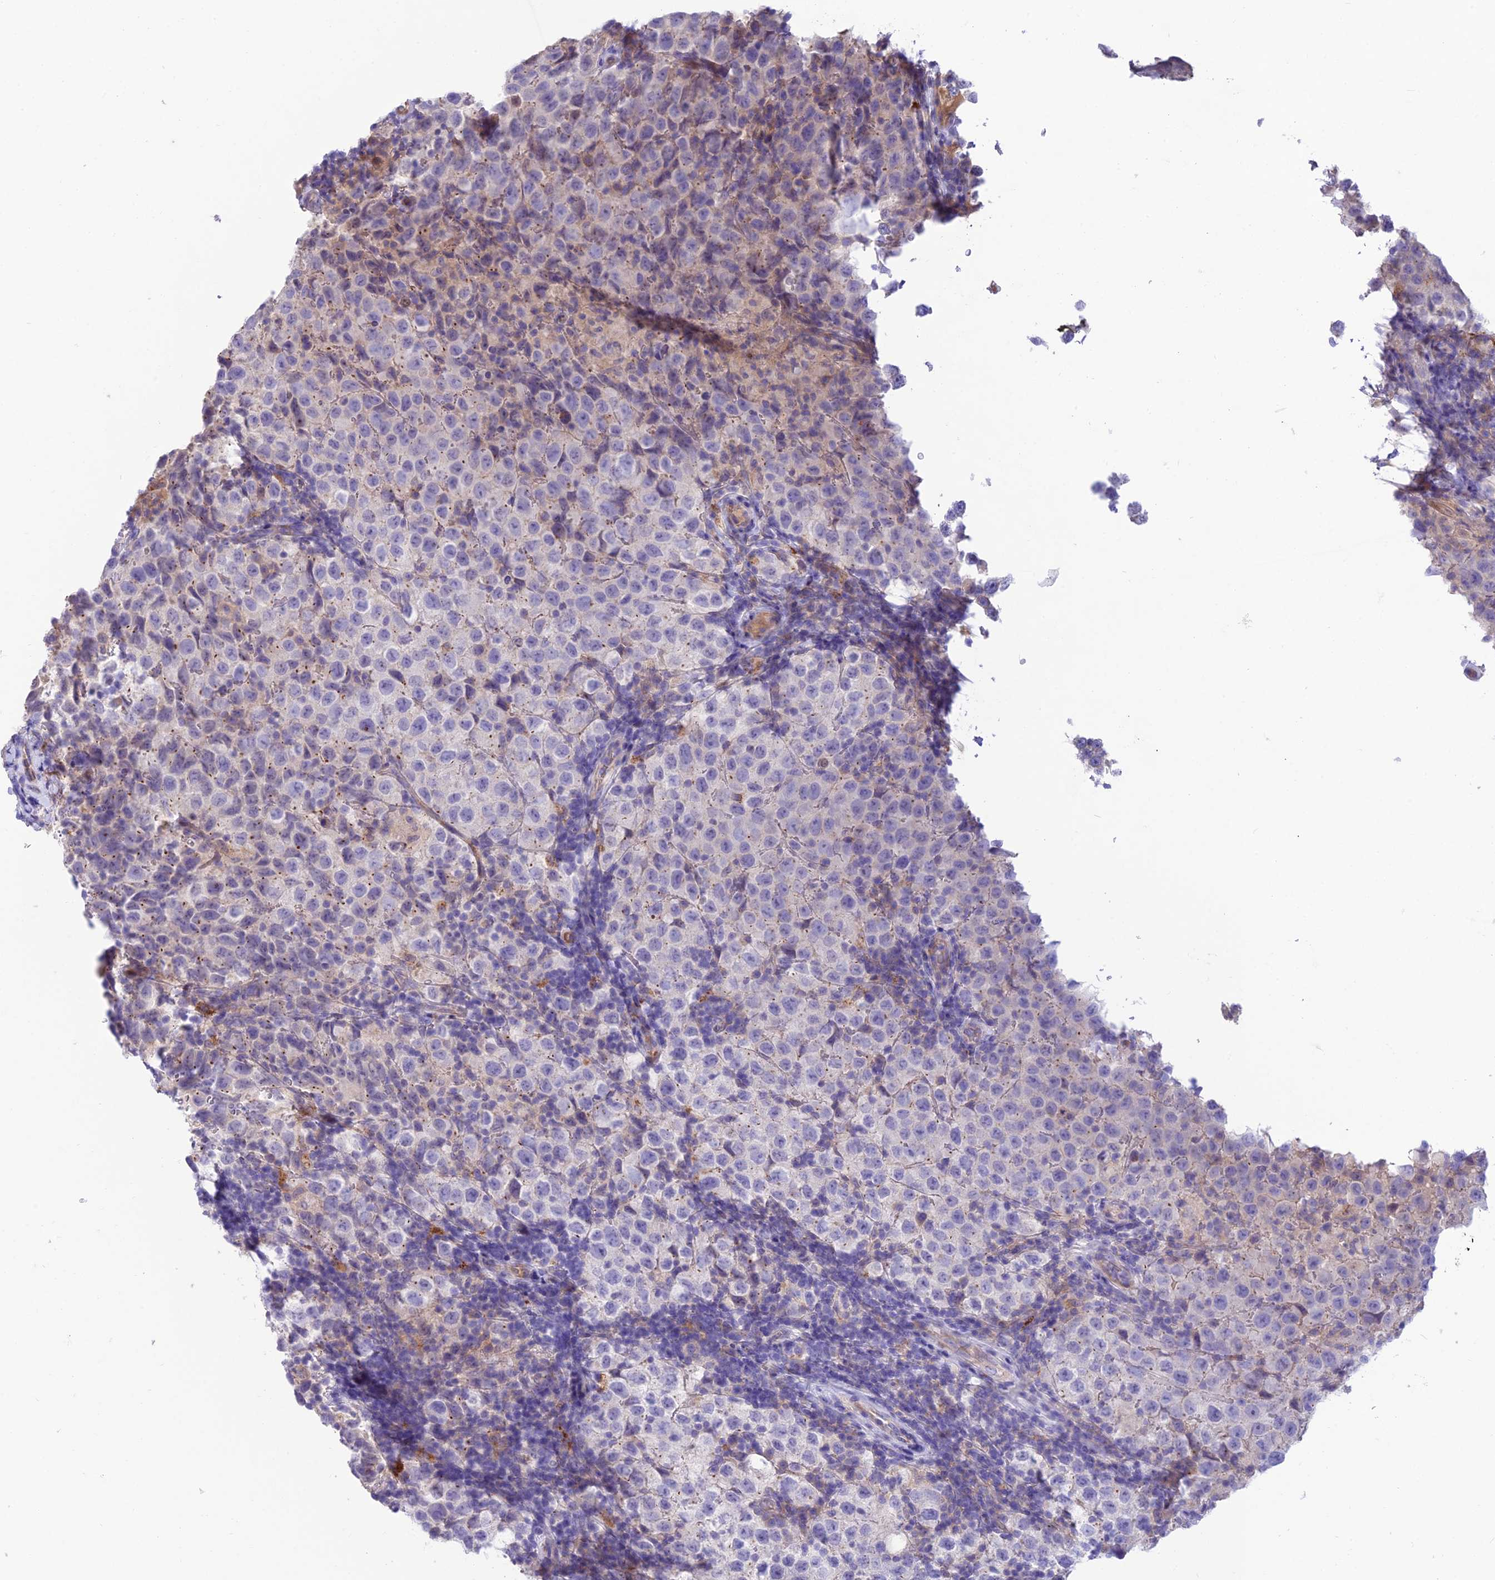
{"staining": {"intensity": "negative", "quantity": "none", "location": "none"}, "tissue": "testis cancer", "cell_type": "Tumor cells", "image_type": "cancer", "snomed": [{"axis": "morphology", "description": "Seminoma, NOS"}, {"axis": "morphology", "description": "Carcinoma, Embryonal, NOS"}, {"axis": "topography", "description": "Testis"}], "caption": "Tumor cells show no significant protein expression in seminoma (testis).", "gene": "CCDC157", "patient": {"sex": "male", "age": 41}}